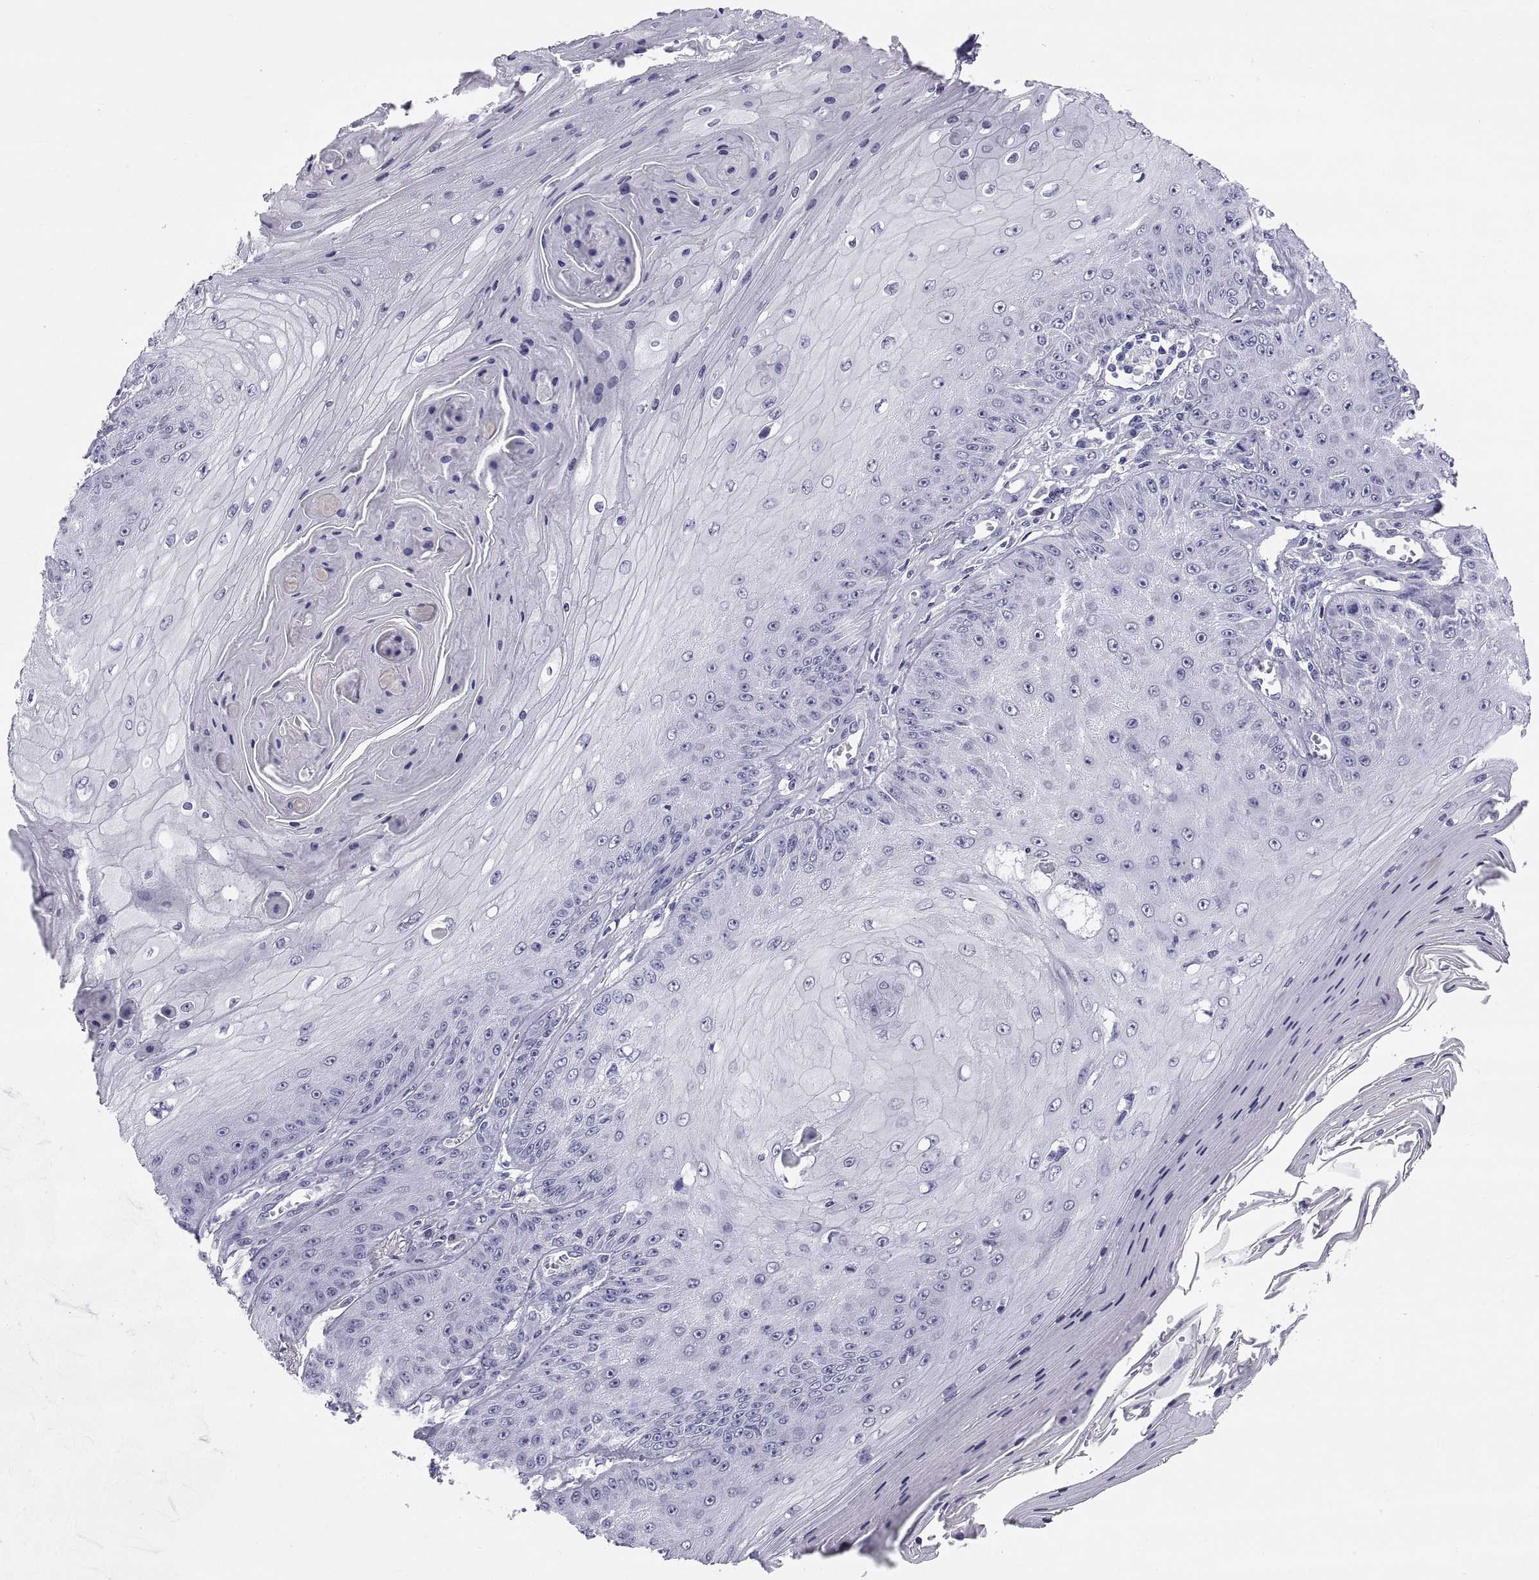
{"staining": {"intensity": "negative", "quantity": "none", "location": "none"}, "tissue": "skin cancer", "cell_type": "Tumor cells", "image_type": "cancer", "snomed": [{"axis": "morphology", "description": "Squamous cell carcinoma, NOS"}, {"axis": "topography", "description": "Skin"}], "caption": "The micrograph shows no staining of tumor cells in squamous cell carcinoma (skin). The staining was performed using DAB (3,3'-diaminobenzidine) to visualize the protein expression in brown, while the nuclei were stained in blue with hematoxylin (Magnification: 20x).", "gene": "TEX13A", "patient": {"sex": "male", "age": 70}}